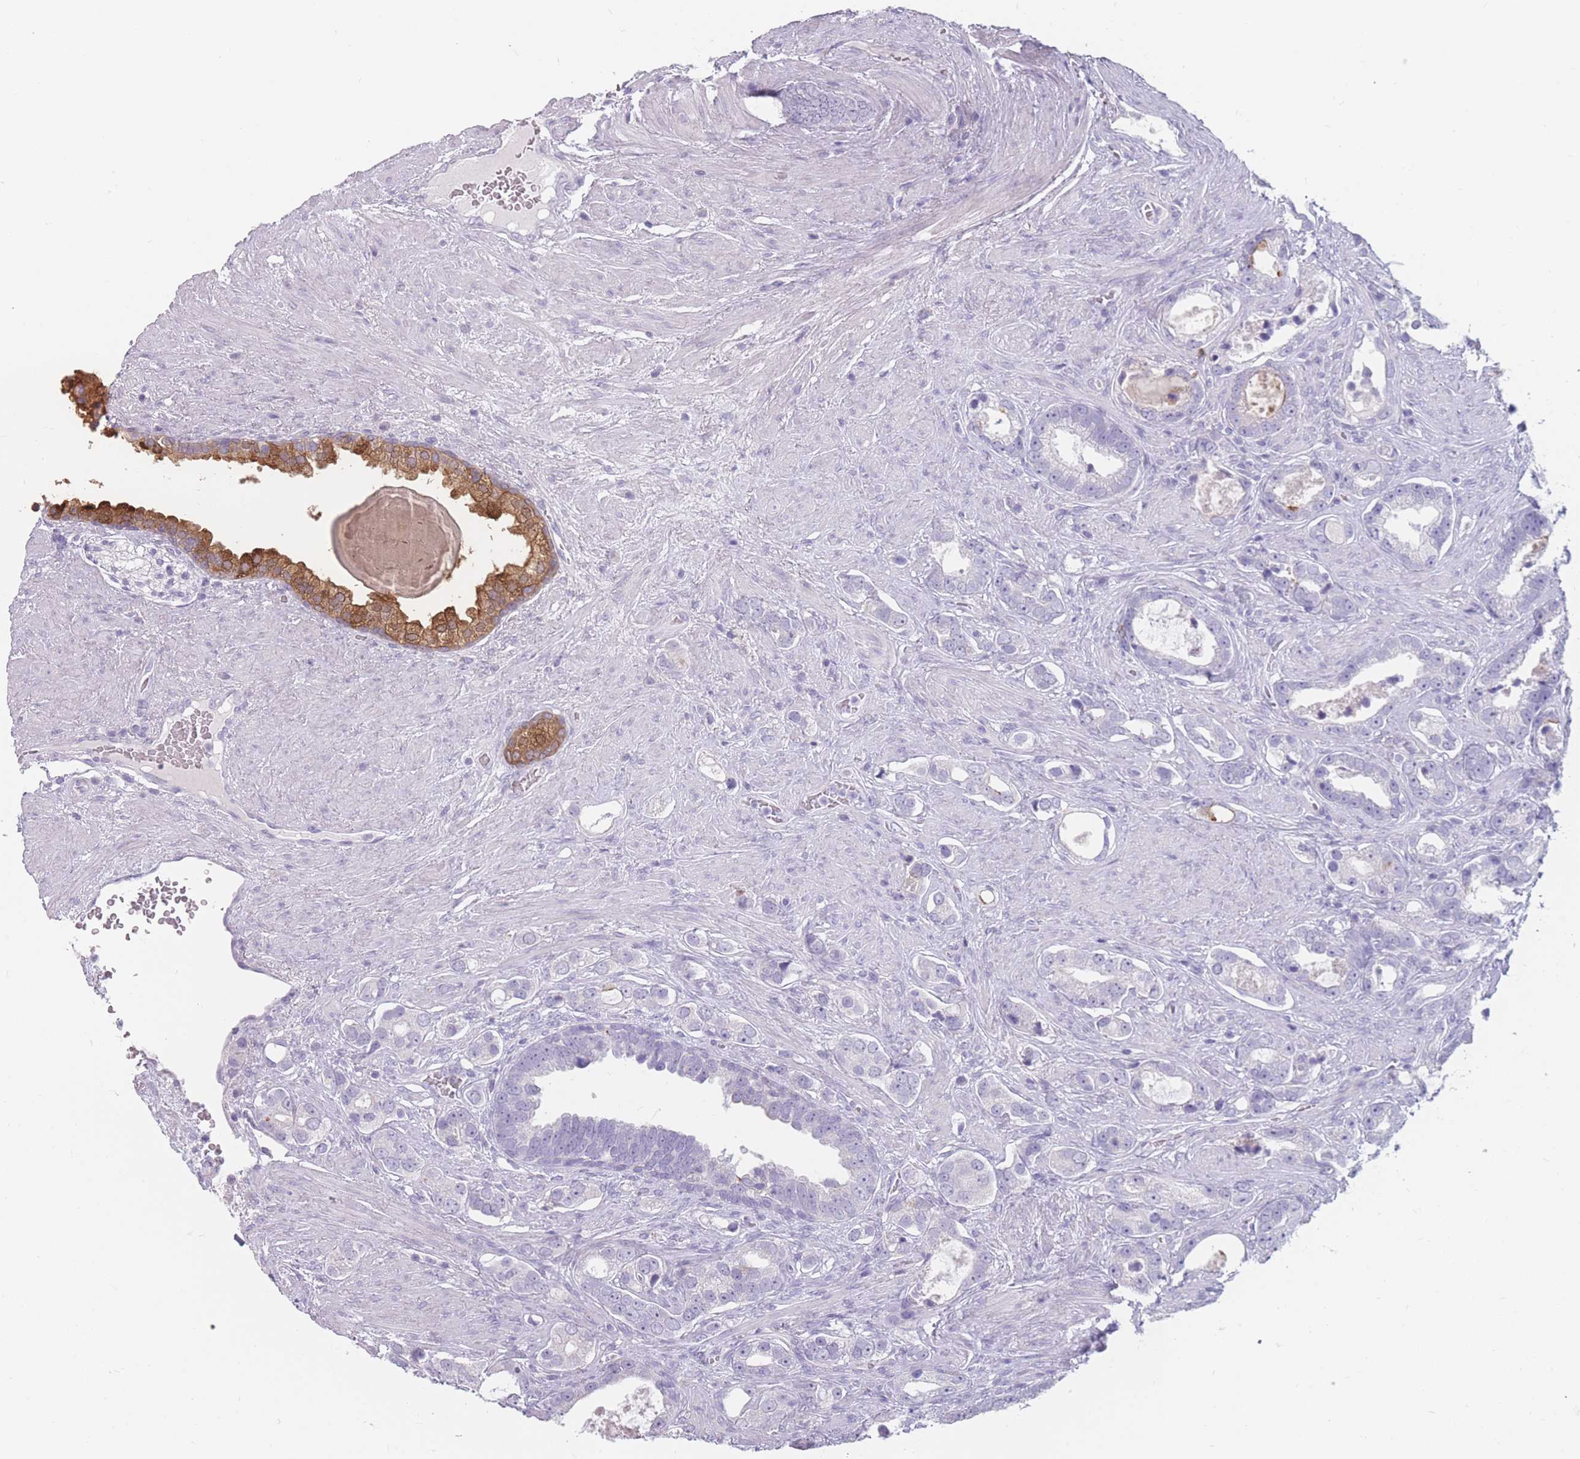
{"staining": {"intensity": "negative", "quantity": "none", "location": "none"}, "tissue": "prostate cancer", "cell_type": "Tumor cells", "image_type": "cancer", "snomed": [{"axis": "morphology", "description": "Adenocarcinoma, High grade"}, {"axis": "topography", "description": "Prostate"}], "caption": "This is a photomicrograph of immunohistochemistry staining of adenocarcinoma (high-grade) (prostate), which shows no expression in tumor cells.", "gene": "CCNO", "patient": {"sex": "male", "age": 67}}